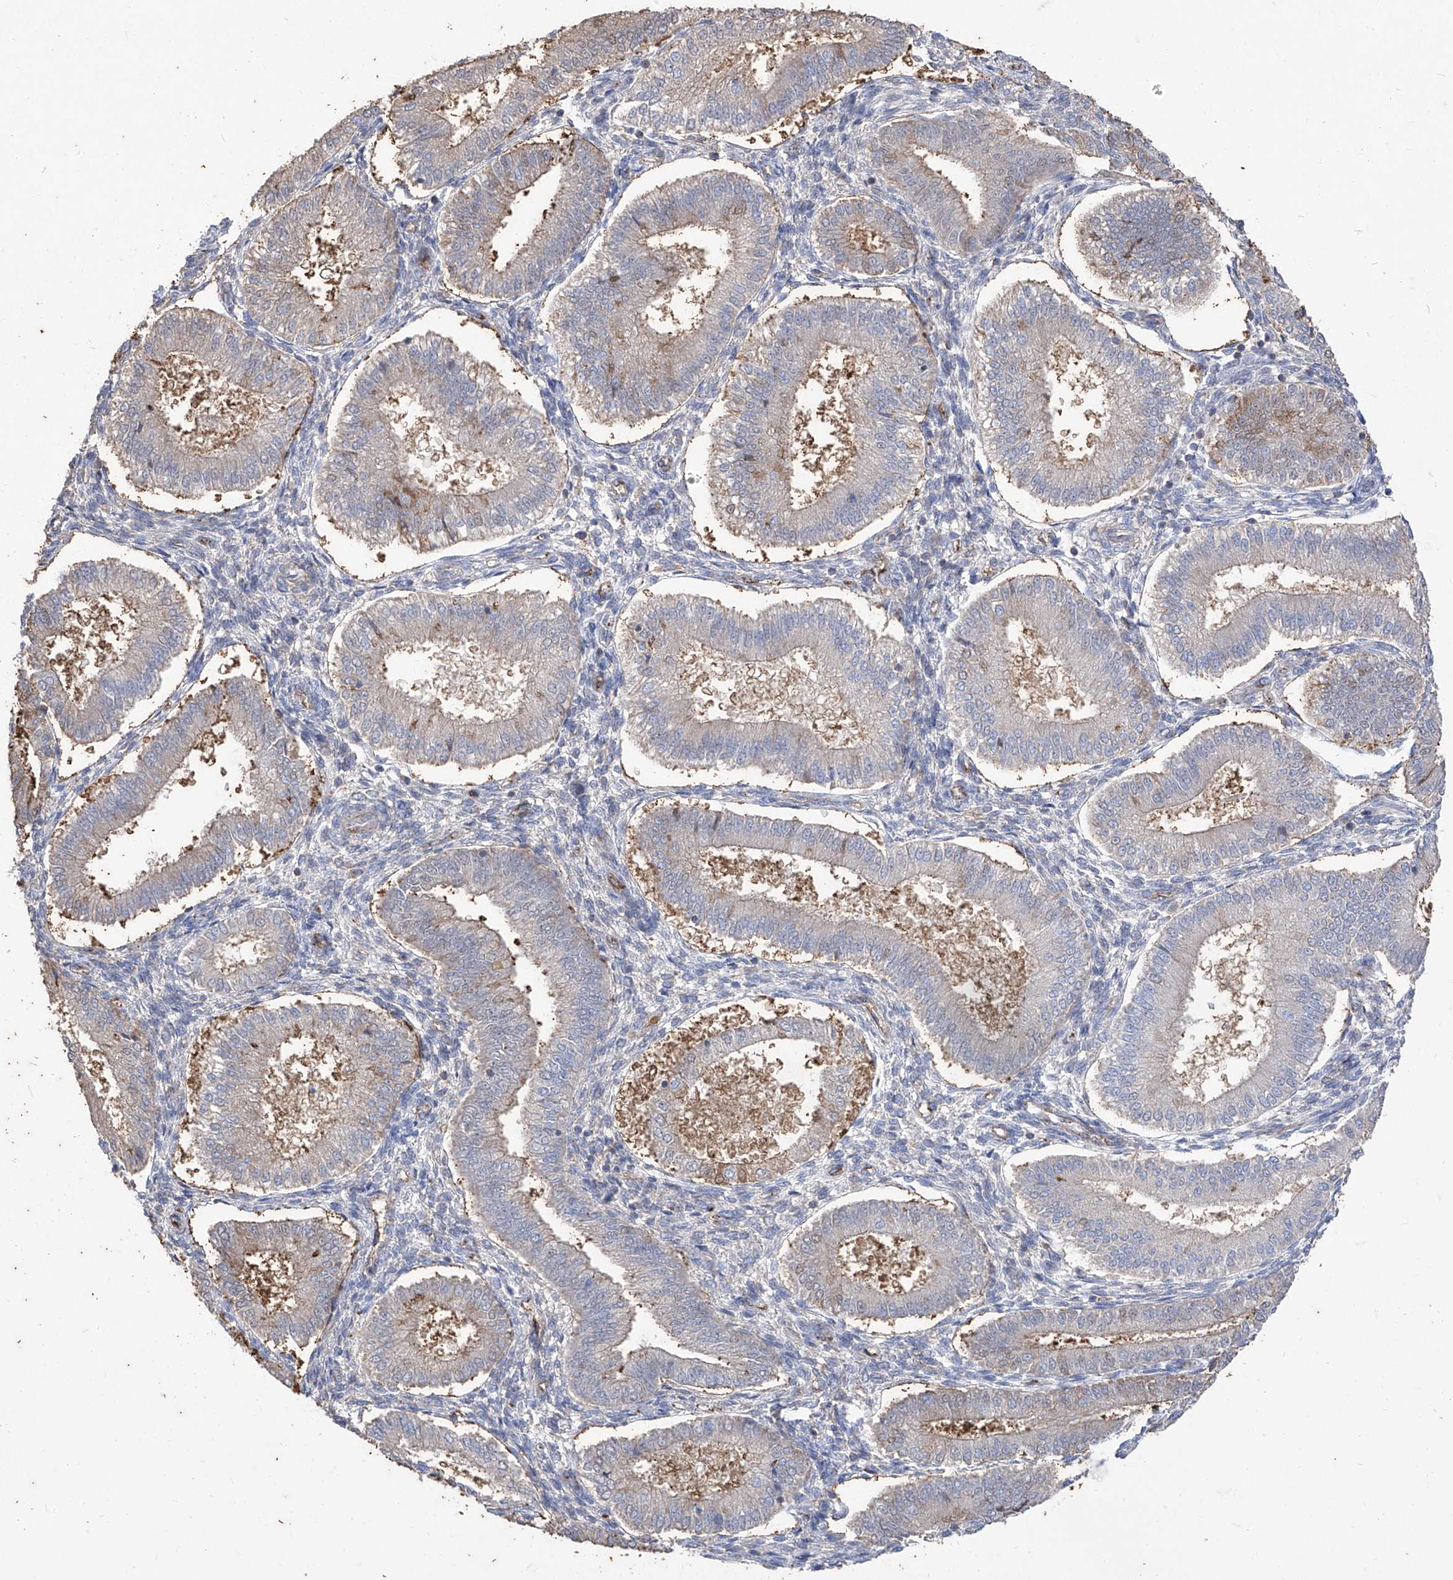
{"staining": {"intensity": "negative", "quantity": "none", "location": "none"}, "tissue": "endometrium", "cell_type": "Cells in endometrial stroma", "image_type": "normal", "snomed": [{"axis": "morphology", "description": "Normal tissue, NOS"}, {"axis": "topography", "description": "Endometrium"}], "caption": "DAB immunohistochemical staining of benign endometrium exhibits no significant staining in cells in endometrial stroma. The staining is performed using DAB brown chromogen with nuclei counter-stained in using hematoxylin.", "gene": "C1orf74", "patient": {"sex": "female", "age": 39}}